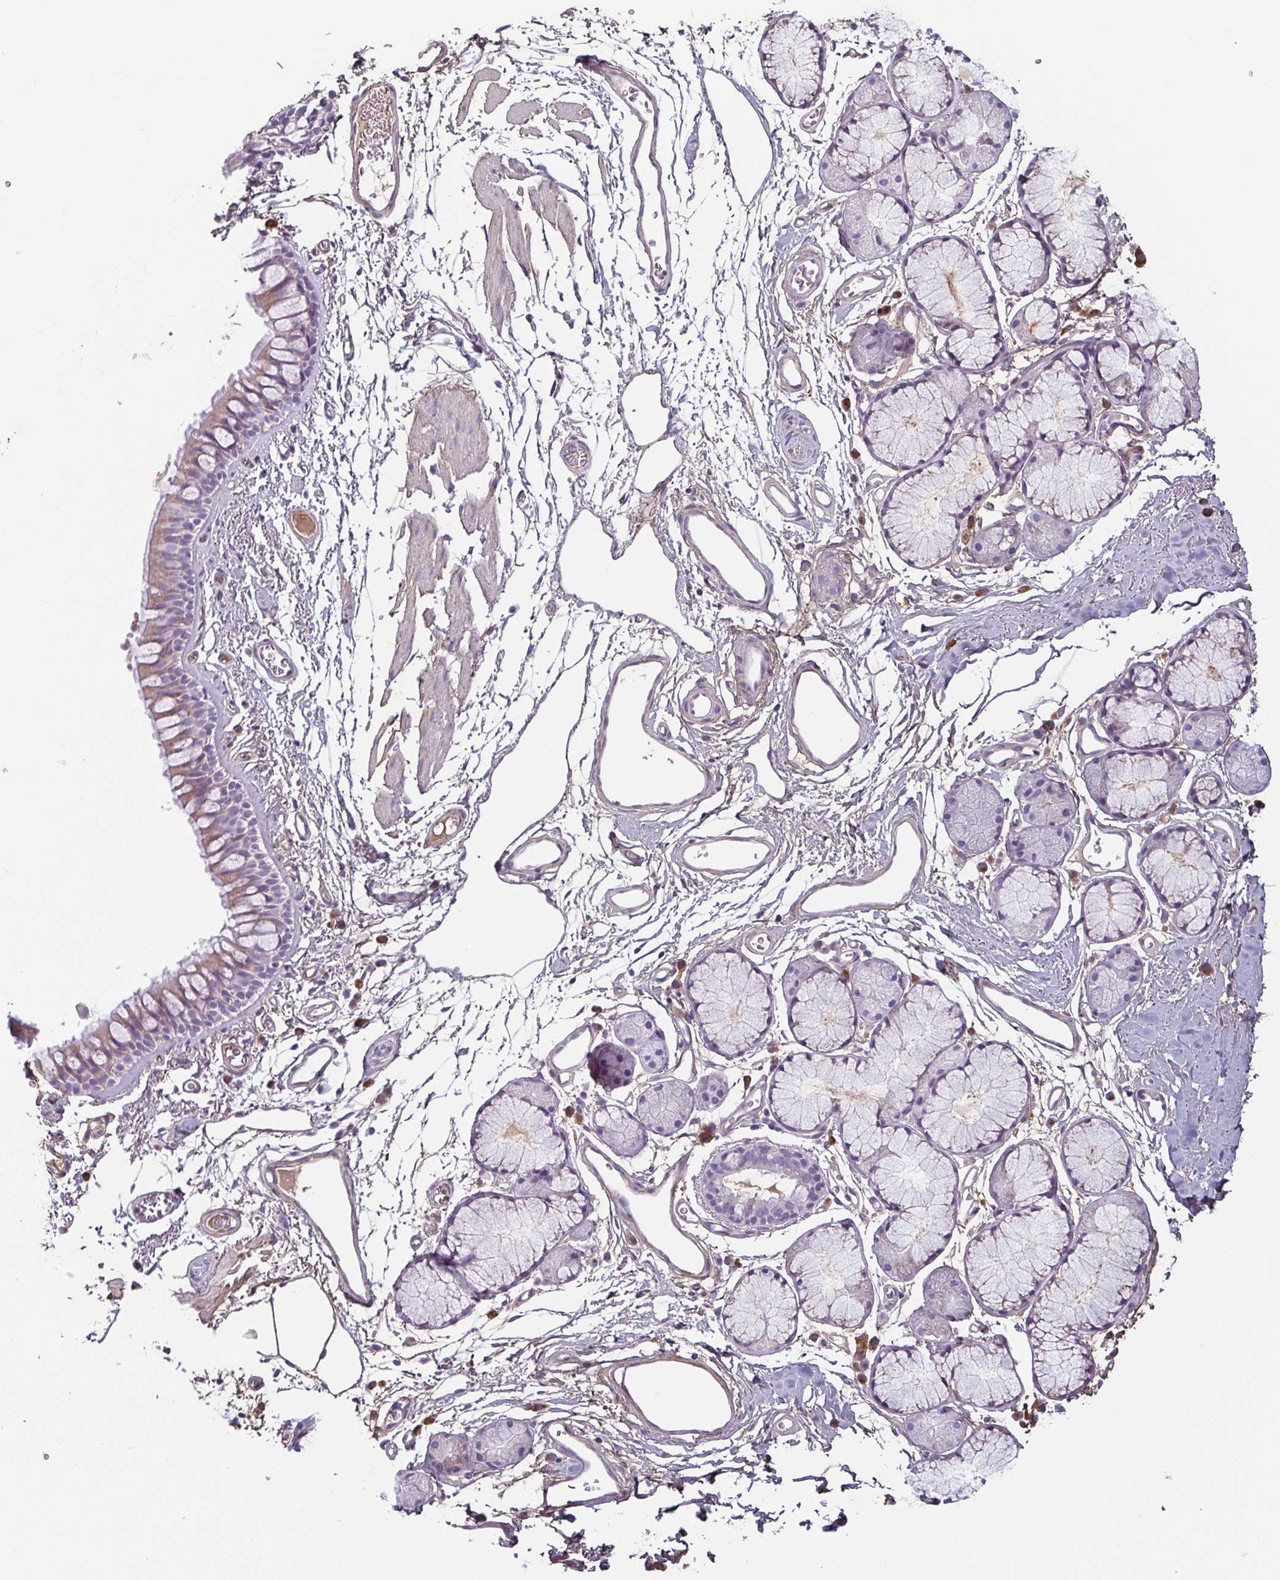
{"staining": {"intensity": "weak", "quantity": "25%-75%", "location": "cytoplasmic/membranous"}, "tissue": "bronchus", "cell_type": "Respiratory epithelial cells", "image_type": "normal", "snomed": [{"axis": "morphology", "description": "Normal tissue, NOS"}, {"axis": "topography", "description": "Cartilage tissue"}, {"axis": "topography", "description": "Bronchus"}], "caption": "Immunohistochemical staining of unremarkable human bronchus exhibits weak cytoplasmic/membranous protein staining in about 25%-75% of respiratory epithelial cells. (DAB (3,3'-diaminobenzidine) = brown stain, brightfield microscopy at high magnification).", "gene": "ECM1", "patient": {"sex": "female", "age": 79}}